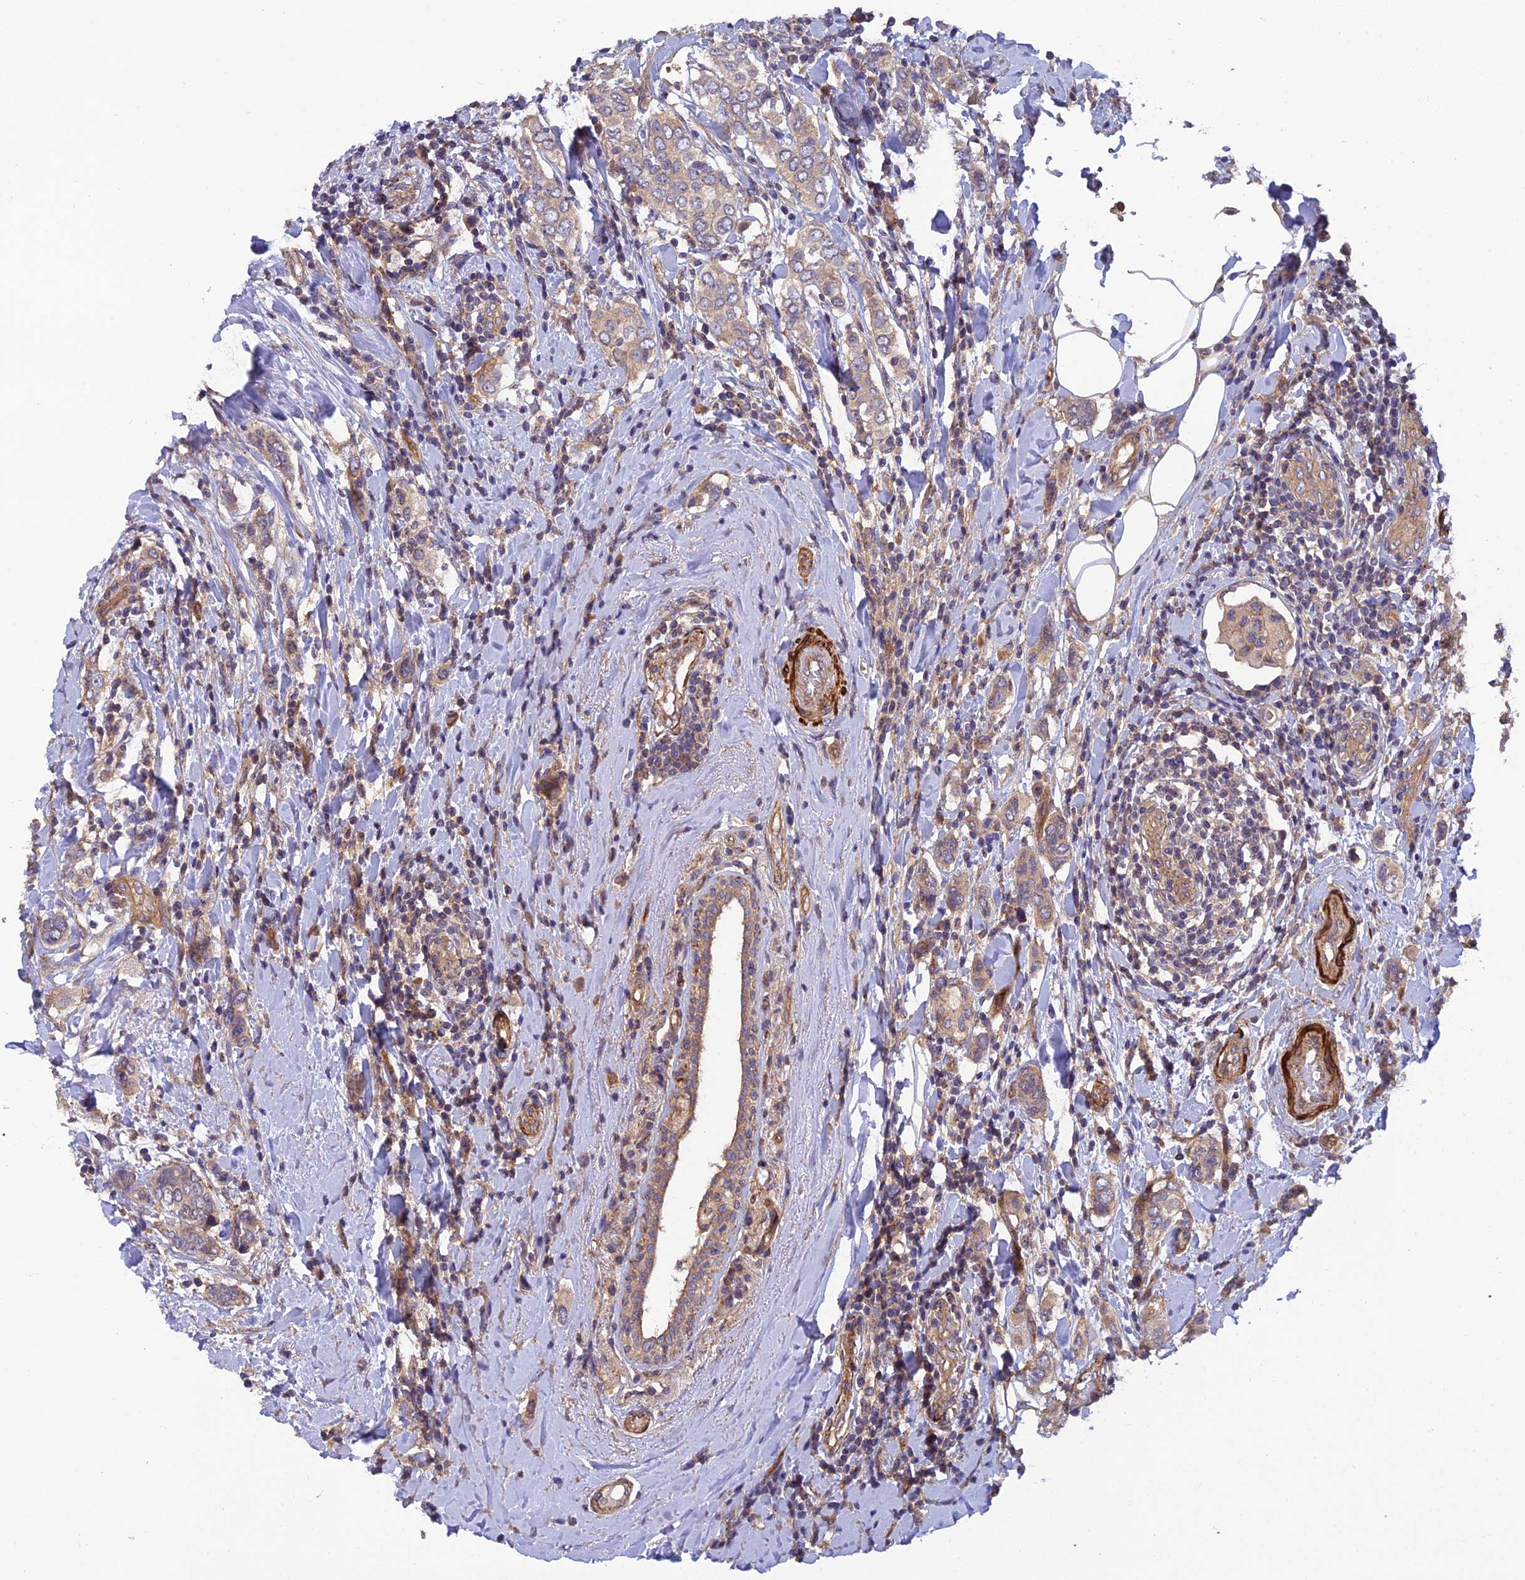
{"staining": {"intensity": "moderate", "quantity": ">75%", "location": "cytoplasmic/membranous"}, "tissue": "breast cancer", "cell_type": "Tumor cells", "image_type": "cancer", "snomed": [{"axis": "morphology", "description": "Lobular carcinoma"}, {"axis": "topography", "description": "Breast"}], "caption": "Lobular carcinoma (breast) stained with a protein marker shows moderate staining in tumor cells.", "gene": "ADAMTS15", "patient": {"sex": "female", "age": 51}}